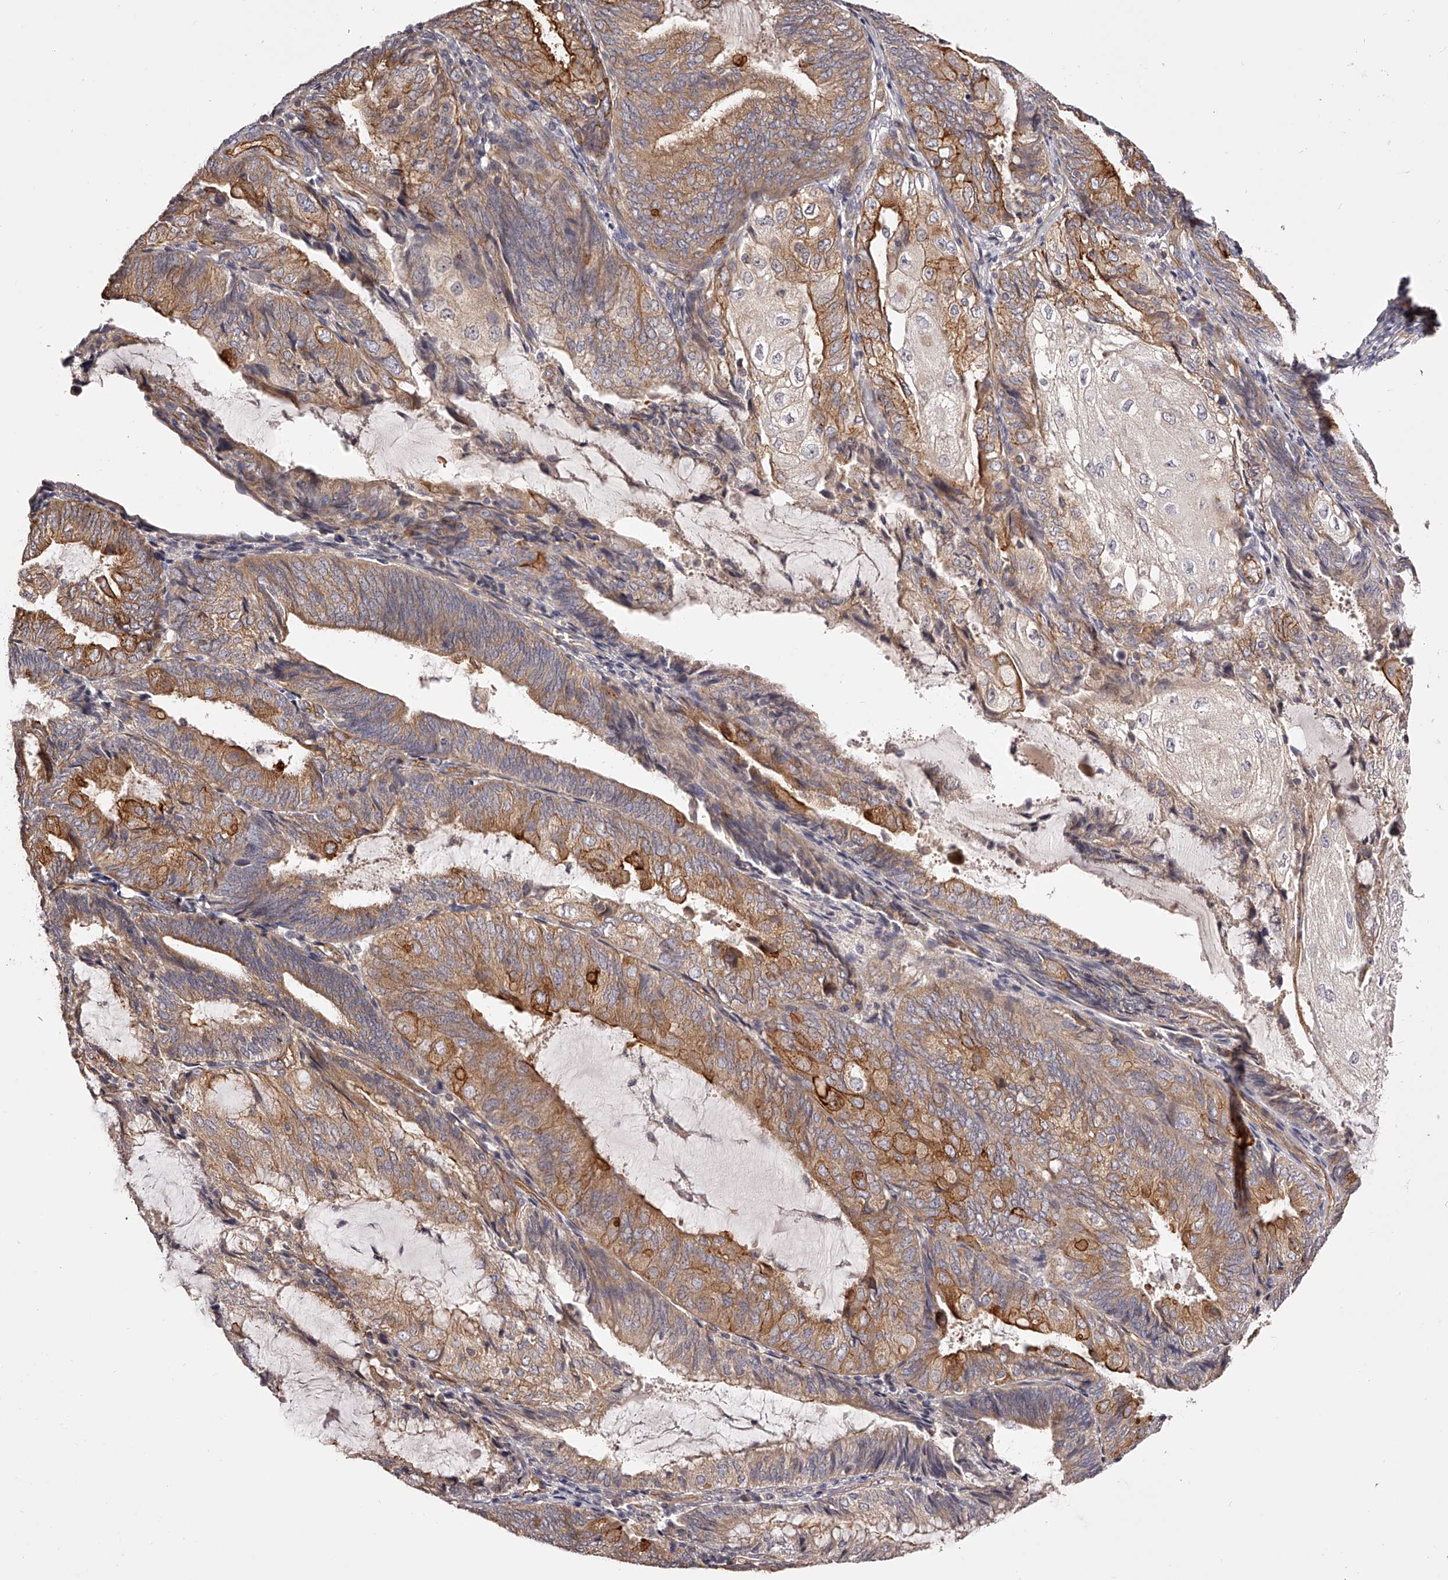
{"staining": {"intensity": "moderate", "quantity": ">75%", "location": "cytoplasmic/membranous"}, "tissue": "endometrial cancer", "cell_type": "Tumor cells", "image_type": "cancer", "snomed": [{"axis": "morphology", "description": "Adenocarcinoma, NOS"}, {"axis": "topography", "description": "Endometrium"}], "caption": "High-magnification brightfield microscopy of adenocarcinoma (endometrial) stained with DAB (brown) and counterstained with hematoxylin (blue). tumor cells exhibit moderate cytoplasmic/membranous staining is appreciated in approximately>75% of cells.", "gene": "LTV1", "patient": {"sex": "female", "age": 81}}